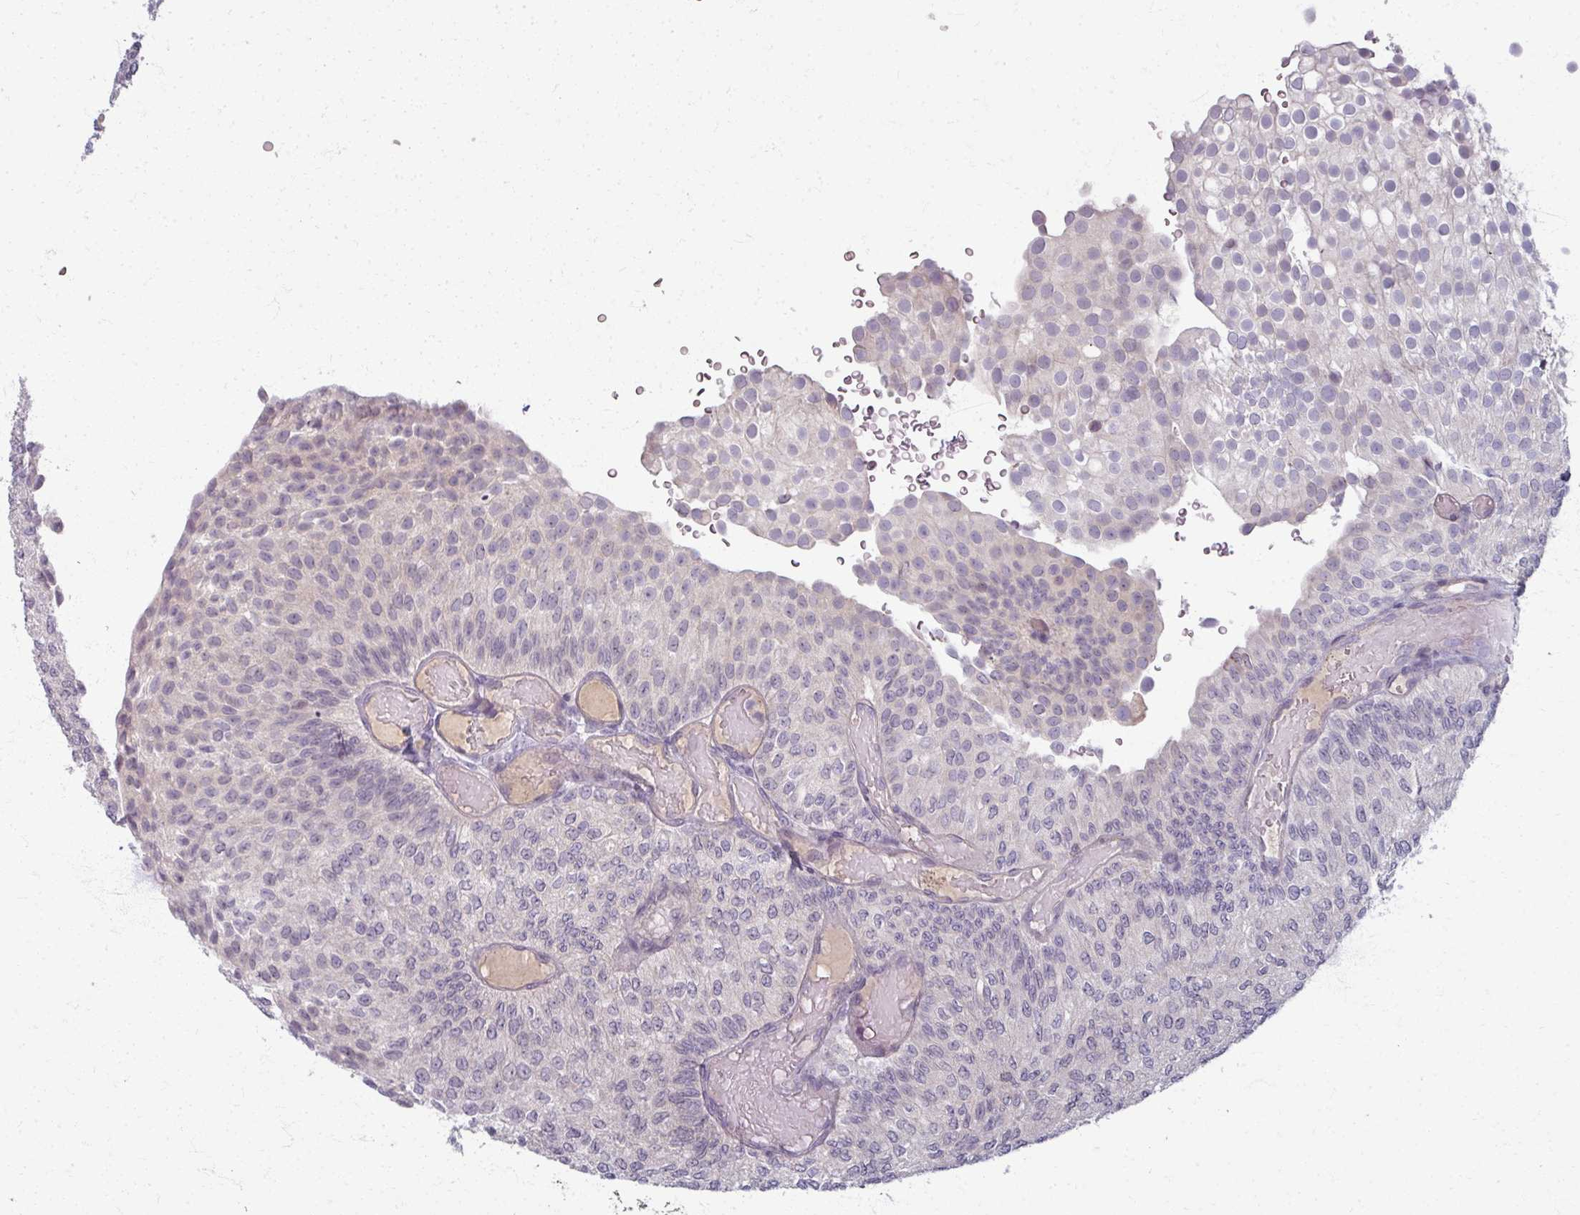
{"staining": {"intensity": "negative", "quantity": "none", "location": "none"}, "tissue": "urothelial cancer", "cell_type": "Tumor cells", "image_type": "cancer", "snomed": [{"axis": "morphology", "description": "Urothelial carcinoma, Low grade"}, {"axis": "topography", "description": "Urinary bladder"}], "caption": "This is a histopathology image of immunohistochemistry staining of urothelial cancer, which shows no positivity in tumor cells.", "gene": "TTLL7", "patient": {"sex": "male", "age": 78}}